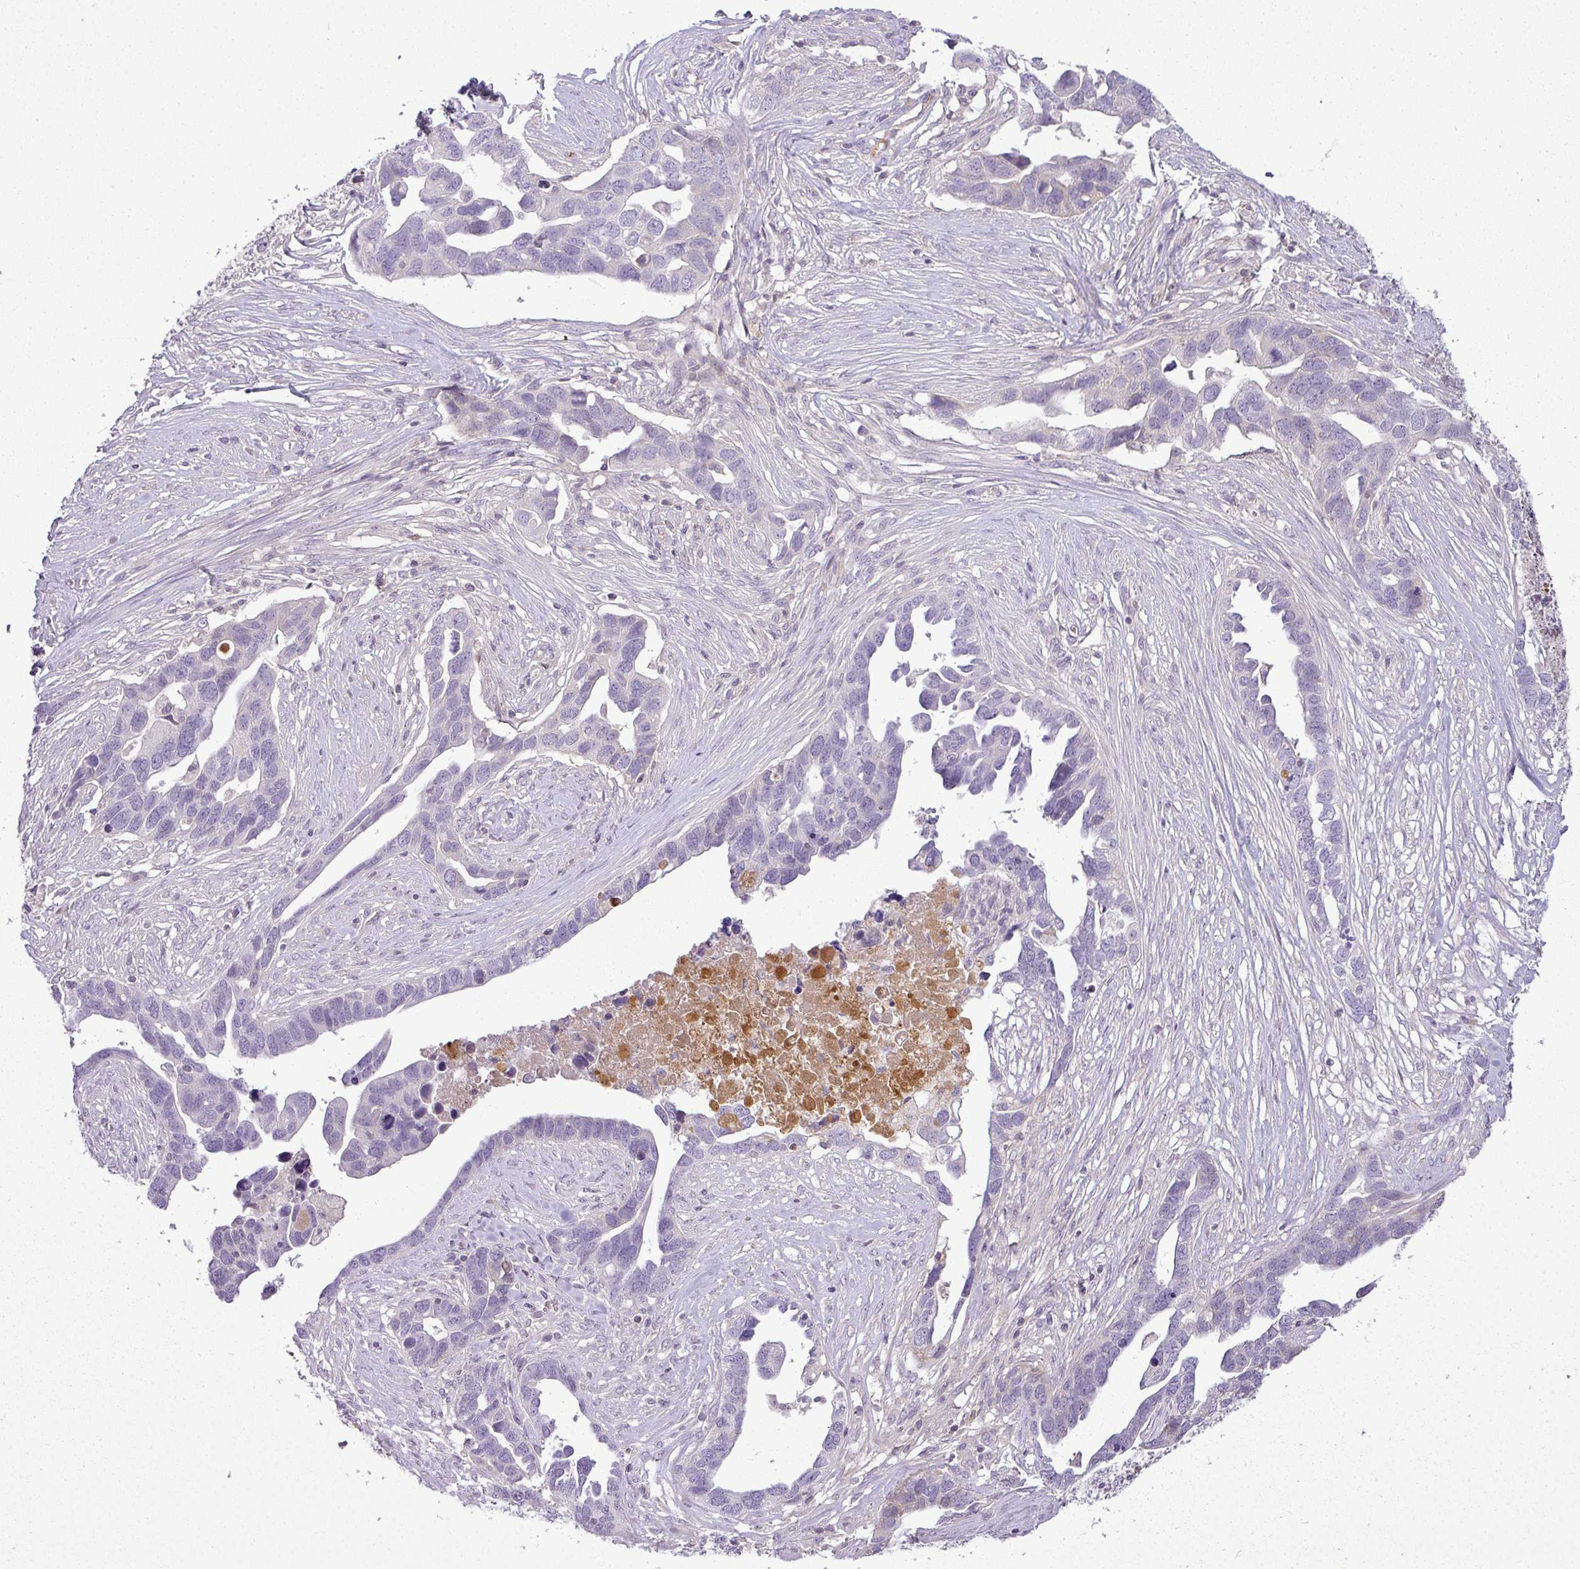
{"staining": {"intensity": "negative", "quantity": "none", "location": "none"}, "tissue": "ovarian cancer", "cell_type": "Tumor cells", "image_type": "cancer", "snomed": [{"axis": "morphology", "description": "Cystadenocarcinoma, serous, NOS"}, {"axis": "topography", "description": "Ovary"}], "caption": "DAB (3,3'-diaminobenzidine) immunohistochemical staining of serous cystadenocarcinoma (ovarian) demonstrates no significant expression in tumor cells.", "gene": "APOM", "patient": {"sex": "female", "age": 54}}